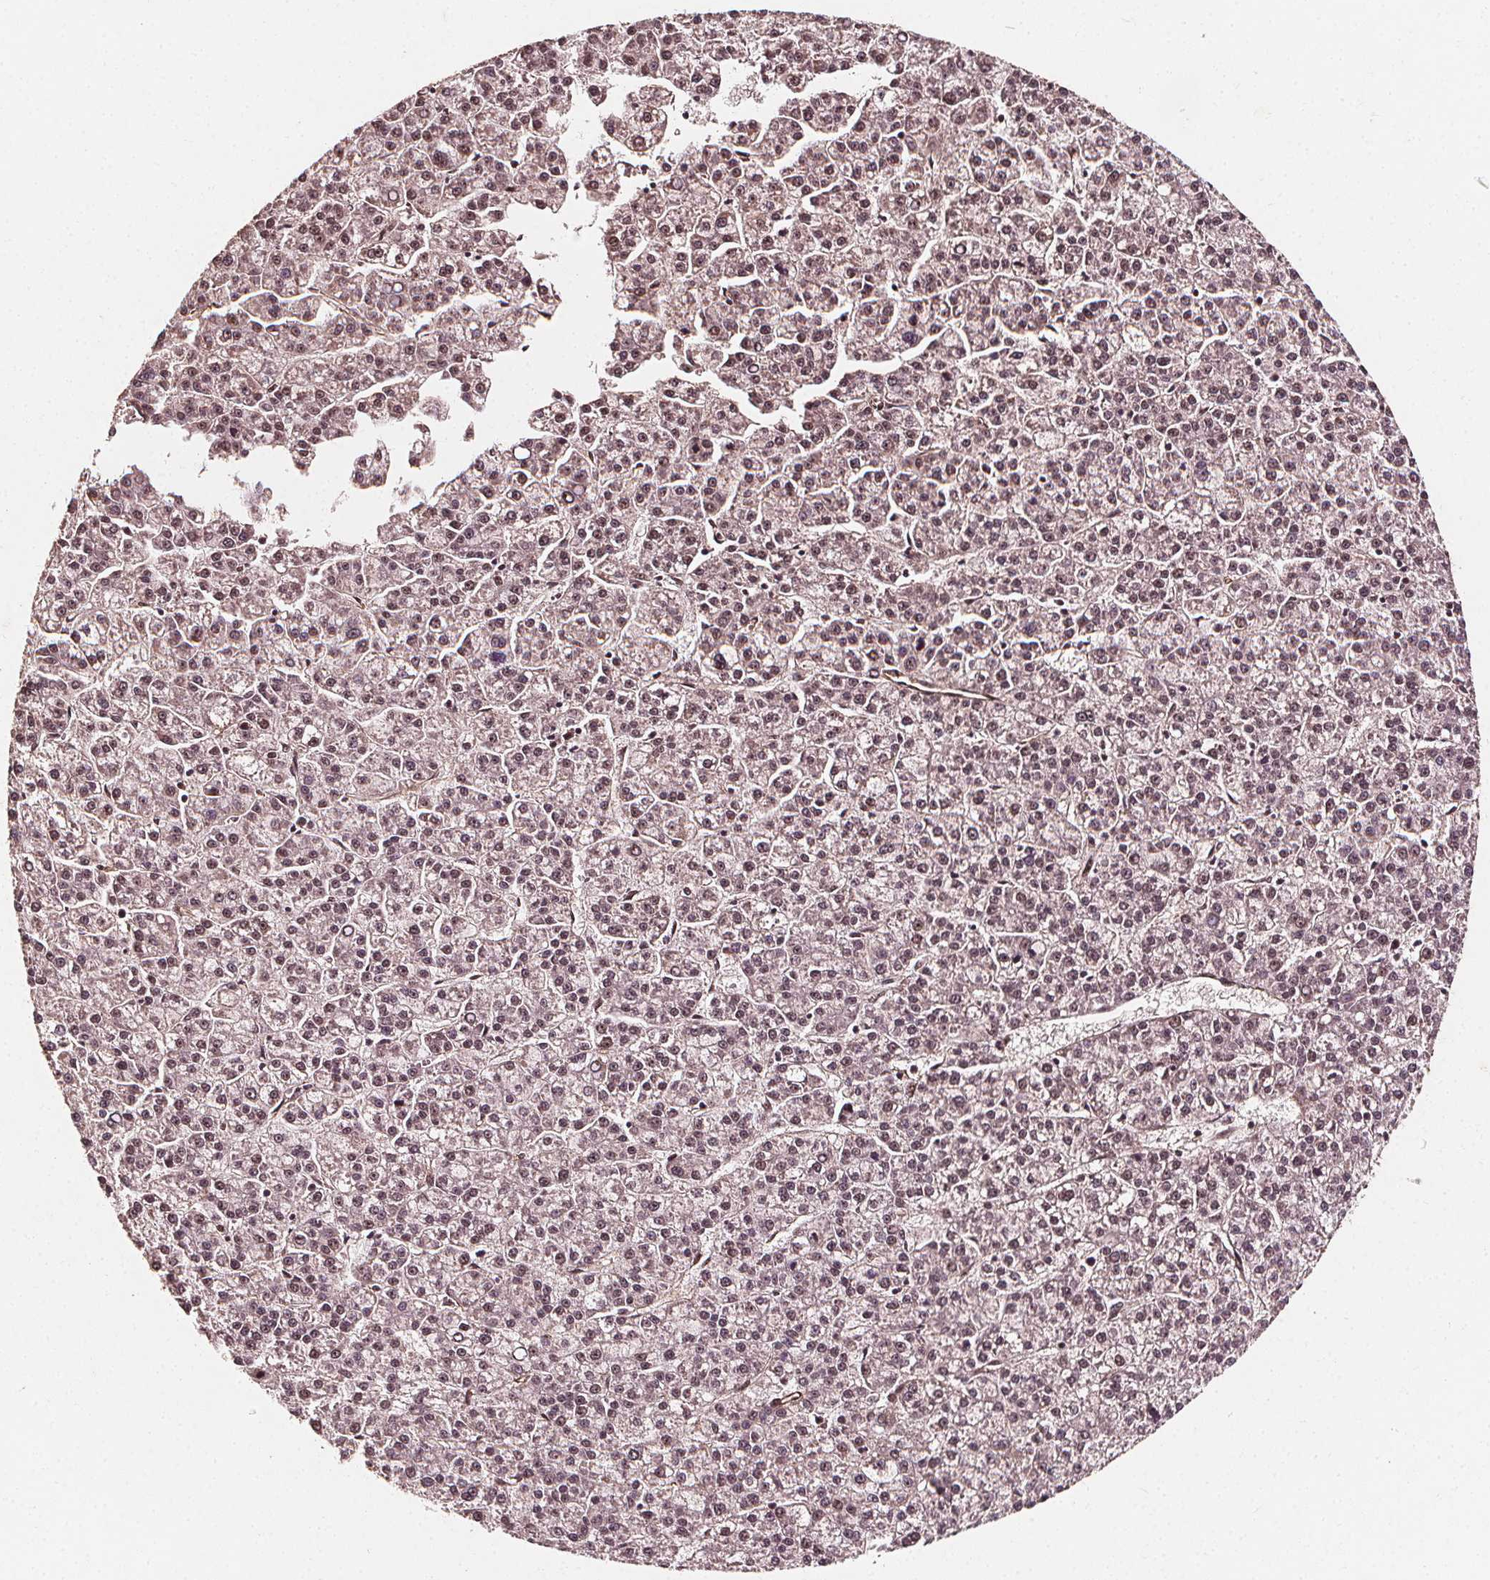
{"staining": {"intensity": "moderate", "quantity": ">75%", "location": "nuclear"}, "tissue": "liver cancer", "cell_type": "Tumor cells", "image_type": "cancer", "snomed": [{"axis": "morphology", "description": "Carcinoma, Hepatocellular, NOS"}, {"axis": "topography", "description": "Liver"}], "caption": "This histopathology image shows liver cancer (hepatocellular carcinoma) stained with IHC to label a protein in brown. The nuclear of tumor cells show moderate positivity for the protein. Nuclei are counter-stained blue.", "gene": "EXOSC9", "patient": {"sex": "female", "age": 58}}